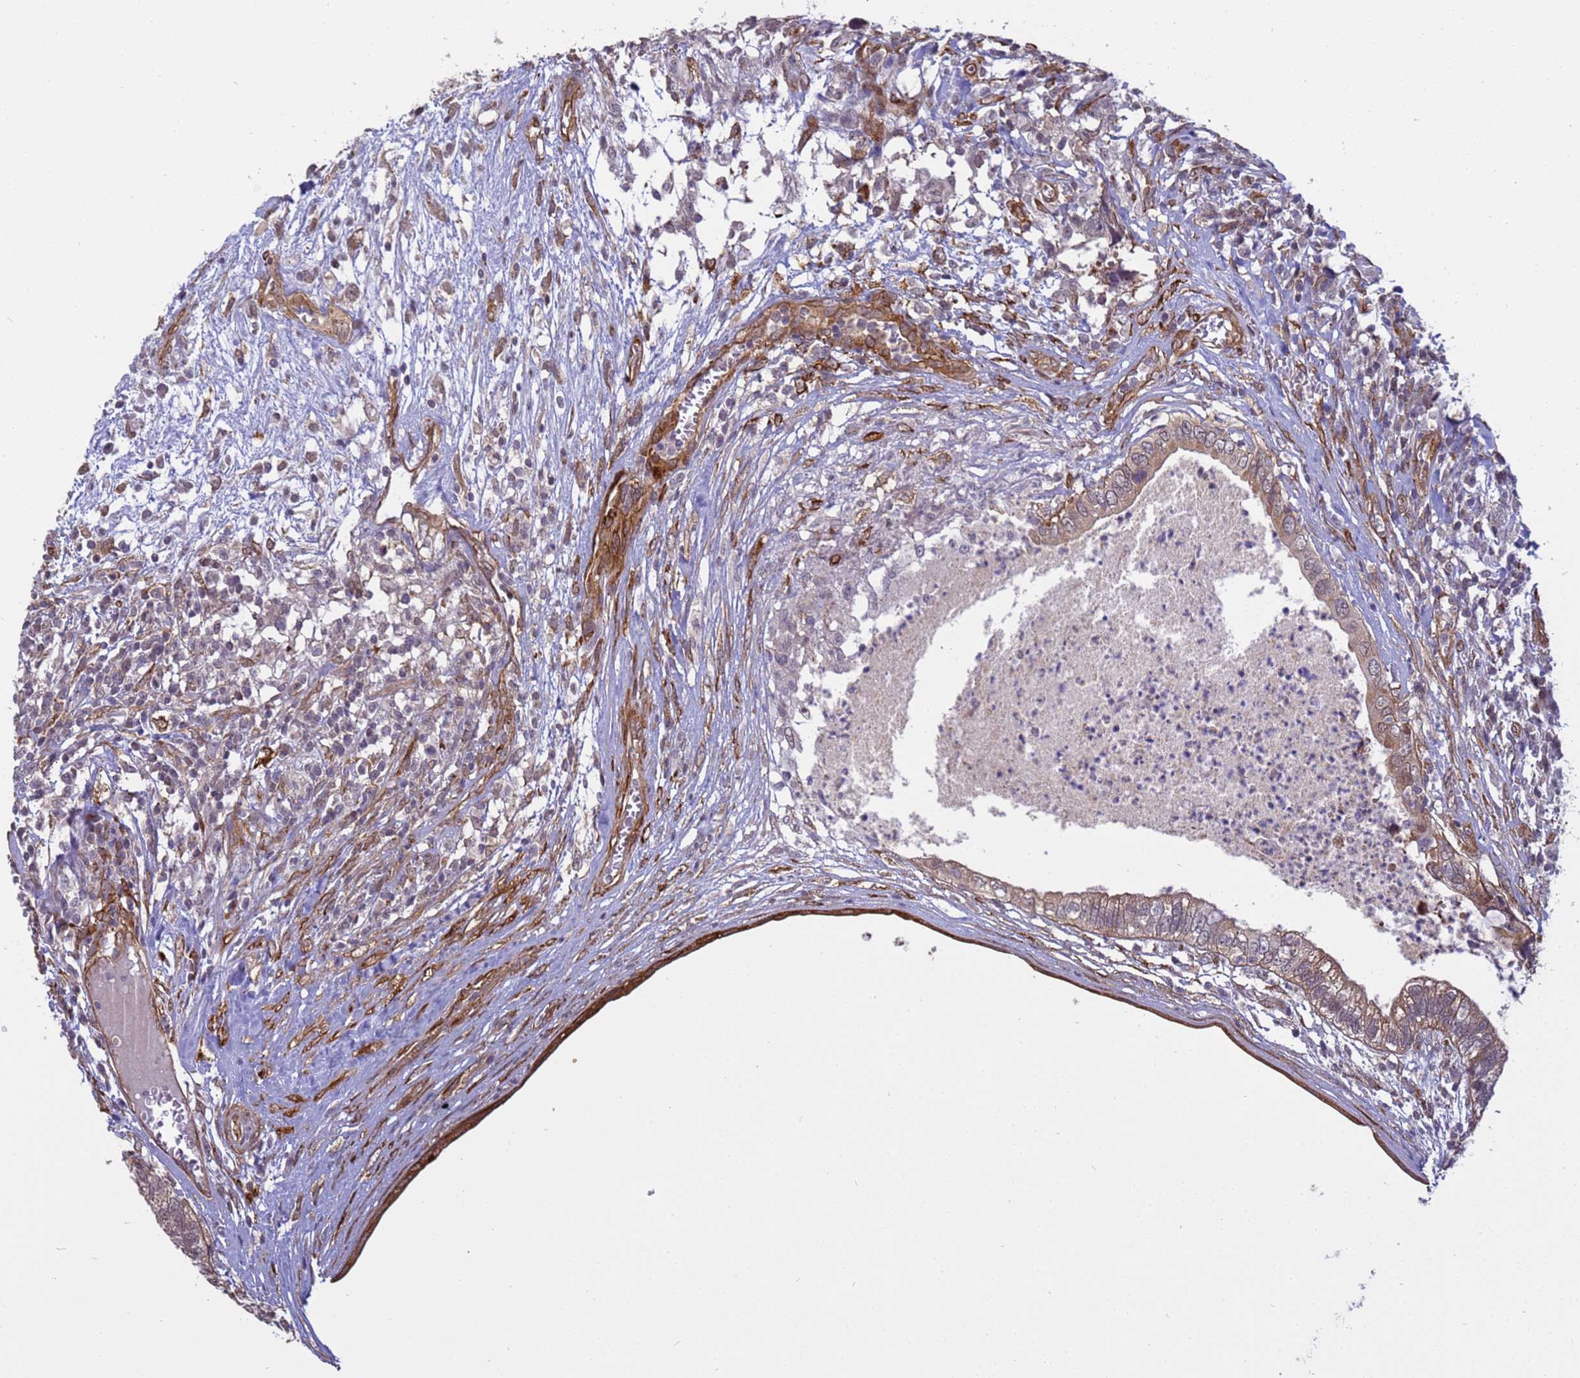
{"staining": {"intensity": "weak", "quantity": "25%-75%", "location": "cytoplasmic/membranous"}, "tissue": "testis cancer", "cell_type": "Tumor cells", "image_type": "cancer", "snomed": [{"axis": "morphology", "description": "Seminoma, NOS"}, {"axis": "morphology", "description": "Carcinoma, Embryonal, NOS"}, {"axis": "topography", "description": "Testis"}], "caption": "This histopathology image reveals testis cancer stained with IHC to label a protein in brown. The cytoplasmic/membranous of tumor cells show weak positivity for the protein. Nuclei are counter-stained blue.", "gene": "ITGB4", "patient": {"sex": "male", "age": 29}}